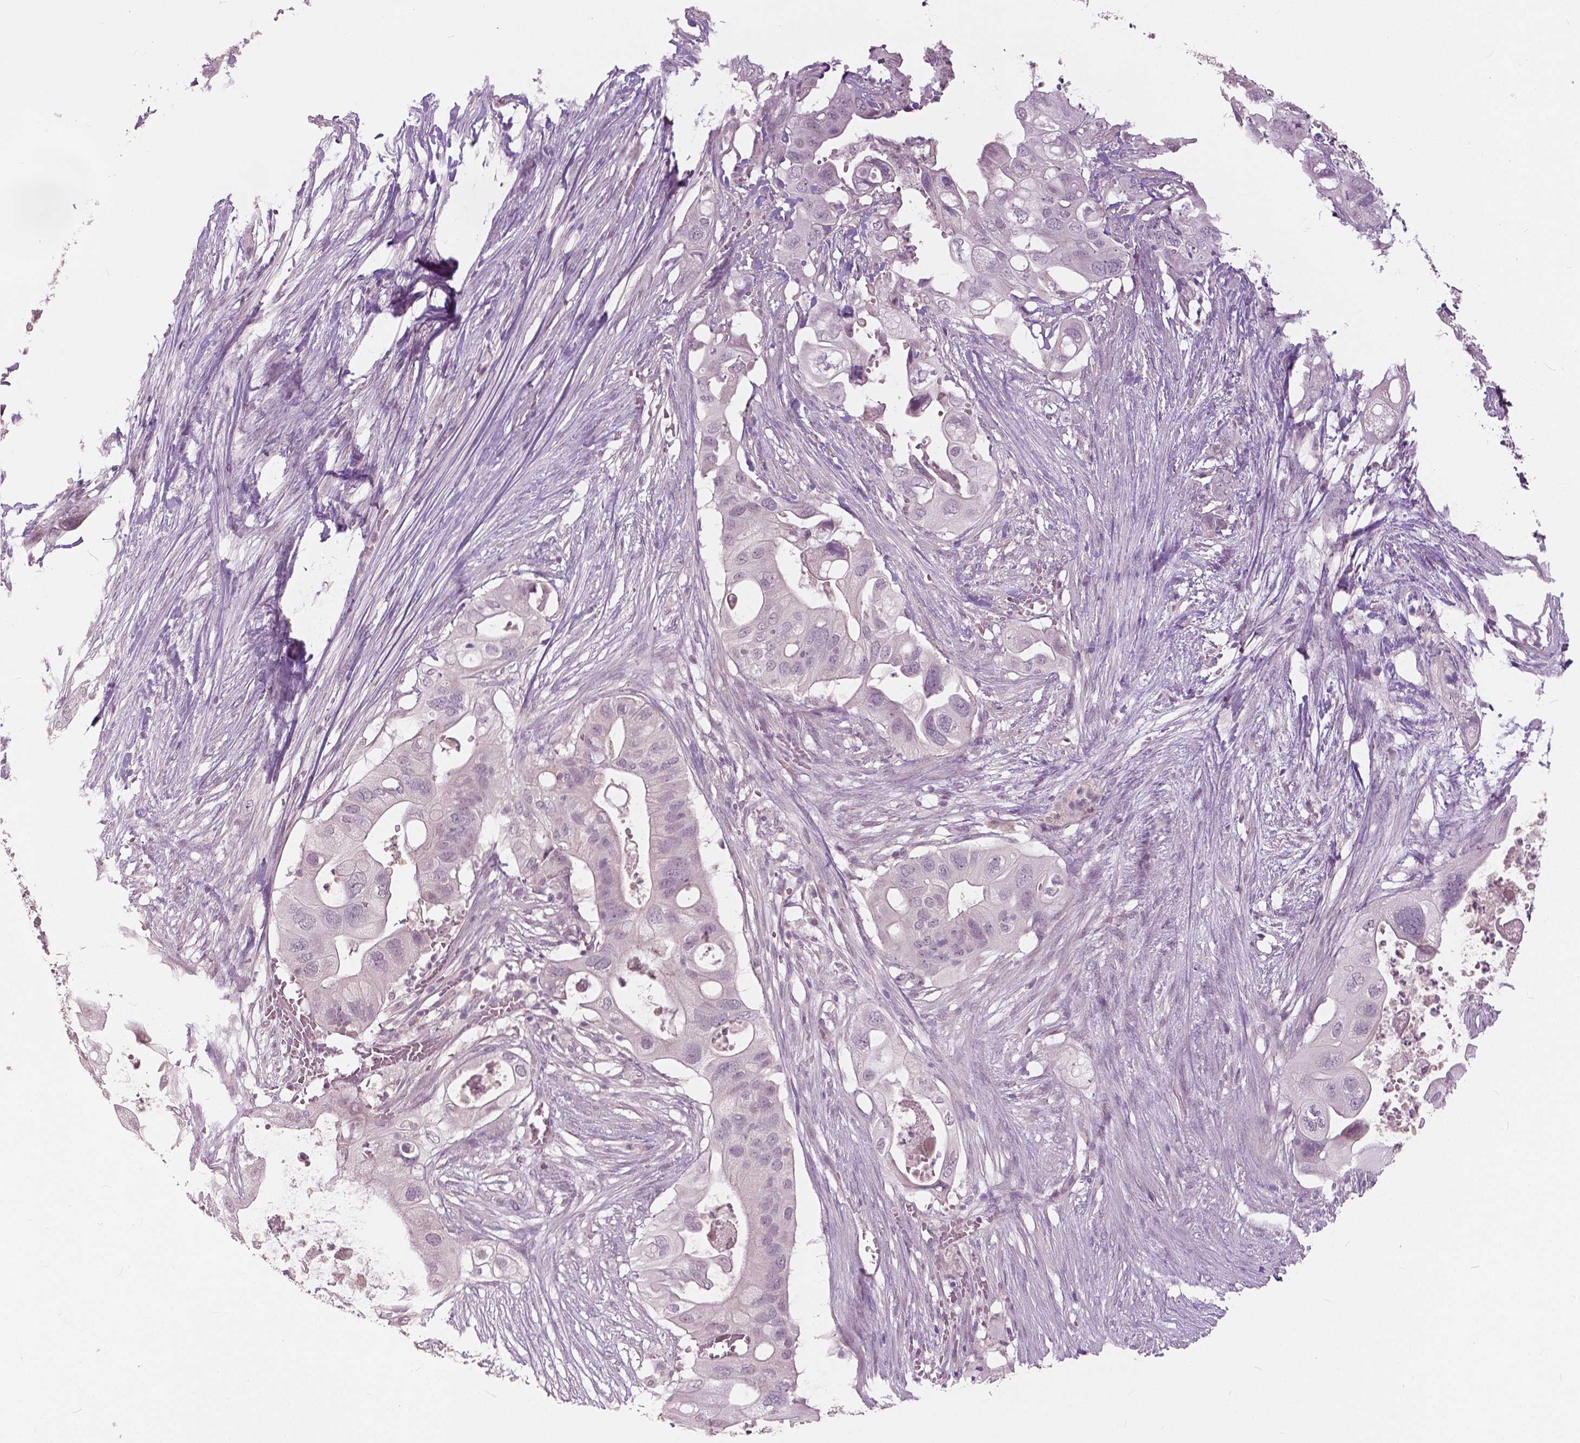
{"staining": {"intensity": "negative", "quantity": "none", "location": "none"}, "tissue": "pancreatic cancer", "cell_type": "Tumor cells", "image_type": "cancer", "snomed": [{"axis": "morphology", "description": "Adenocarcinoma, NOS"}, {"axis": "topography", "description": "Pancreas"}], "caption": "IHC micrograph of neoplastic tissue: human pancreatic adenocarcinoma stained with DAB (3,3'-diaminobenzidine) displays no significant protein expression in tumor cells.", "gene": "NANOG", "patient": {"sex": "female", "age": 72}}